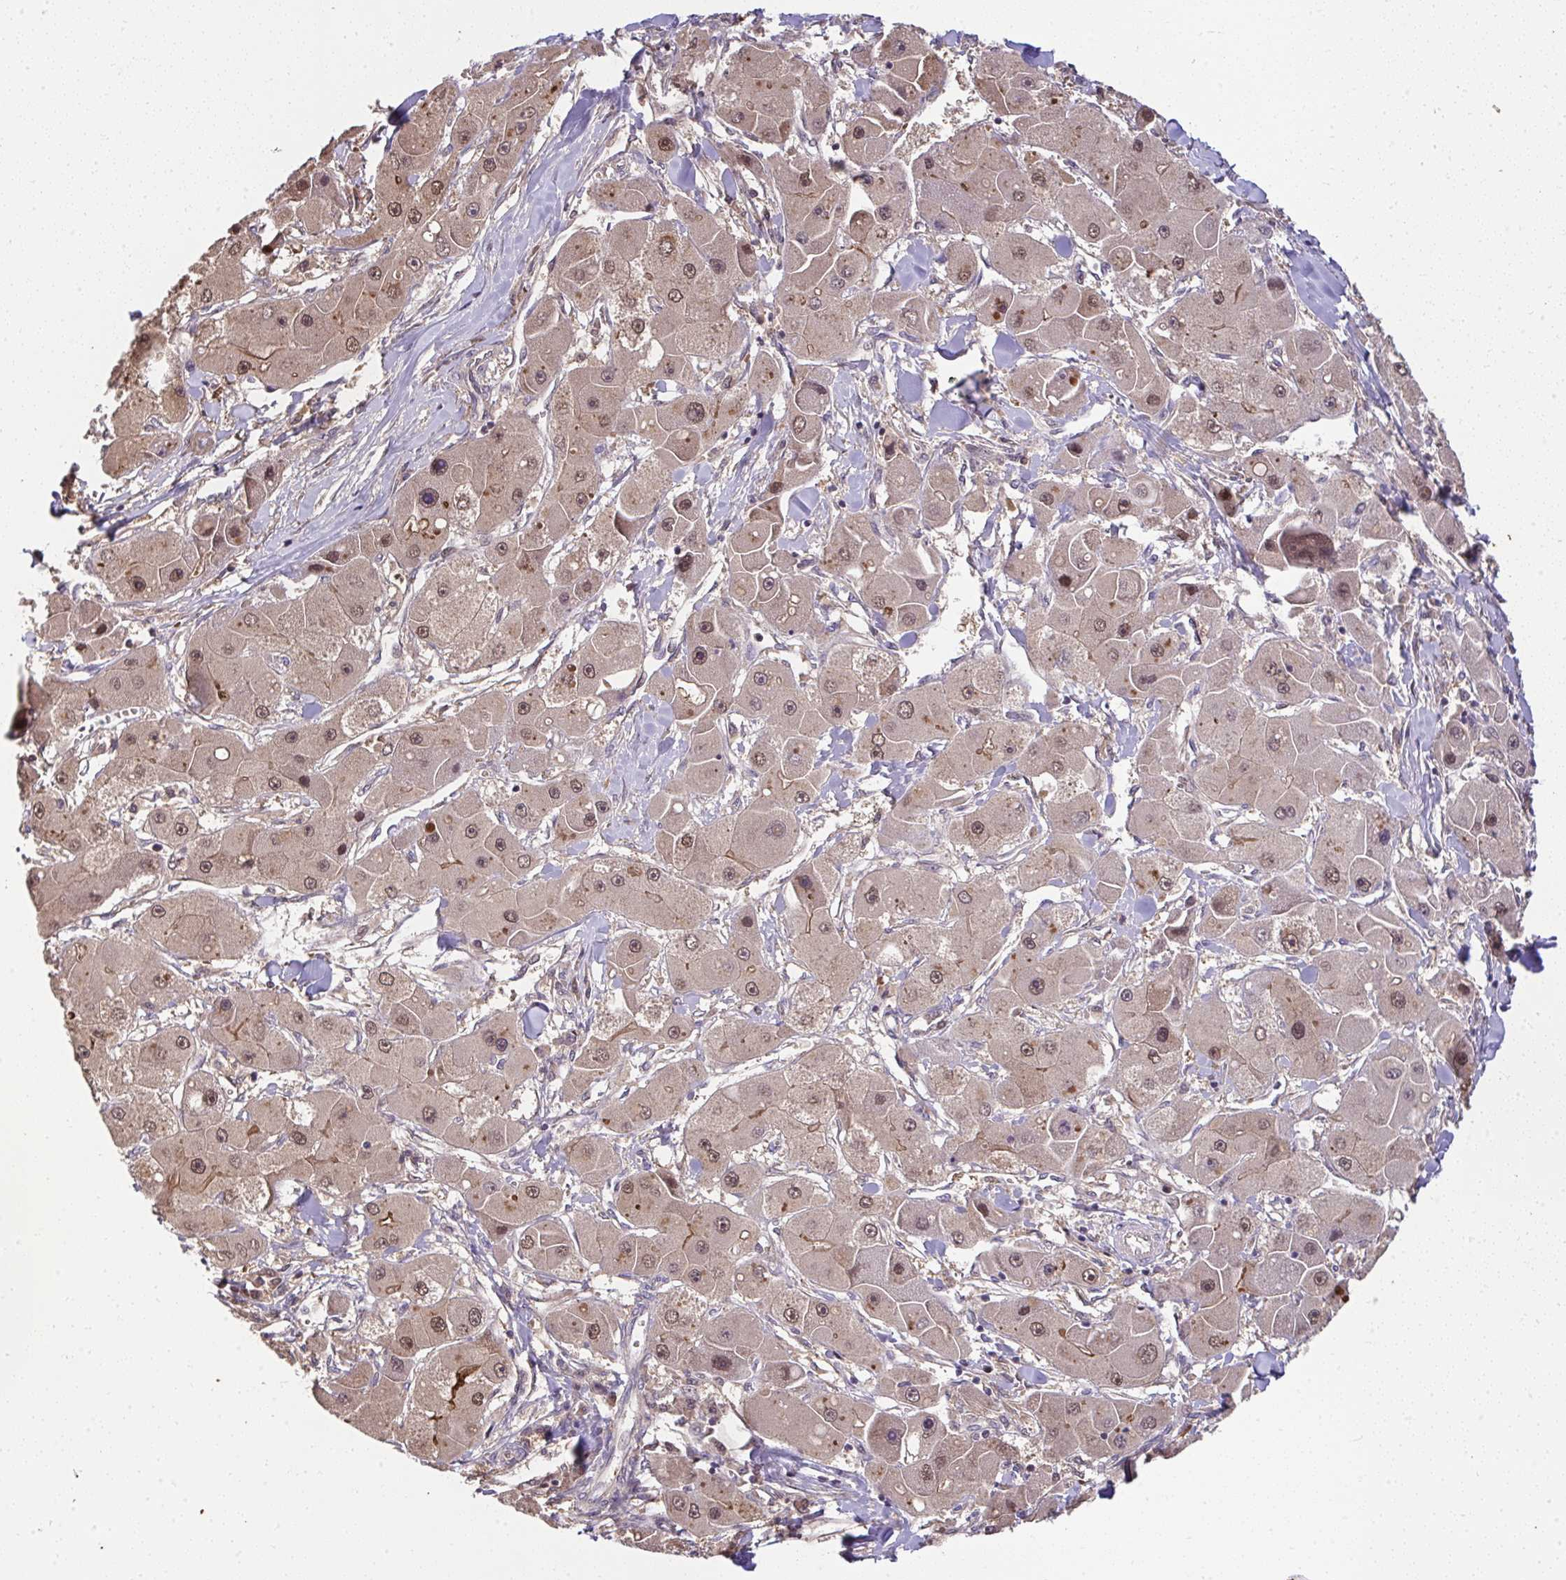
{"staining": {"intensity": "moderate", "quantity": ">75%", "location": "cytoplasmic/membranous,nuclear"}, "tissue": "liver cancer", "cell_type": "Tumor cells", "image_type": "cancer", "snomed": [{"axis": "morphology", "description": "Carcinoma, Hepatocellular, NOS"}, {"axis": "topography", "description": "Liver"}], "caption": "Immunohistochemistry photomicrograph of human liver cancer (hepatocellular carcinoma) stained for a protein (brown), which reveals medium levels of moderate cytoplasmic/membranous and nuclear staining in about >75% of tumor cells.", "gene": "RDH14", "patient": {"sex": "male", "age": 24}}